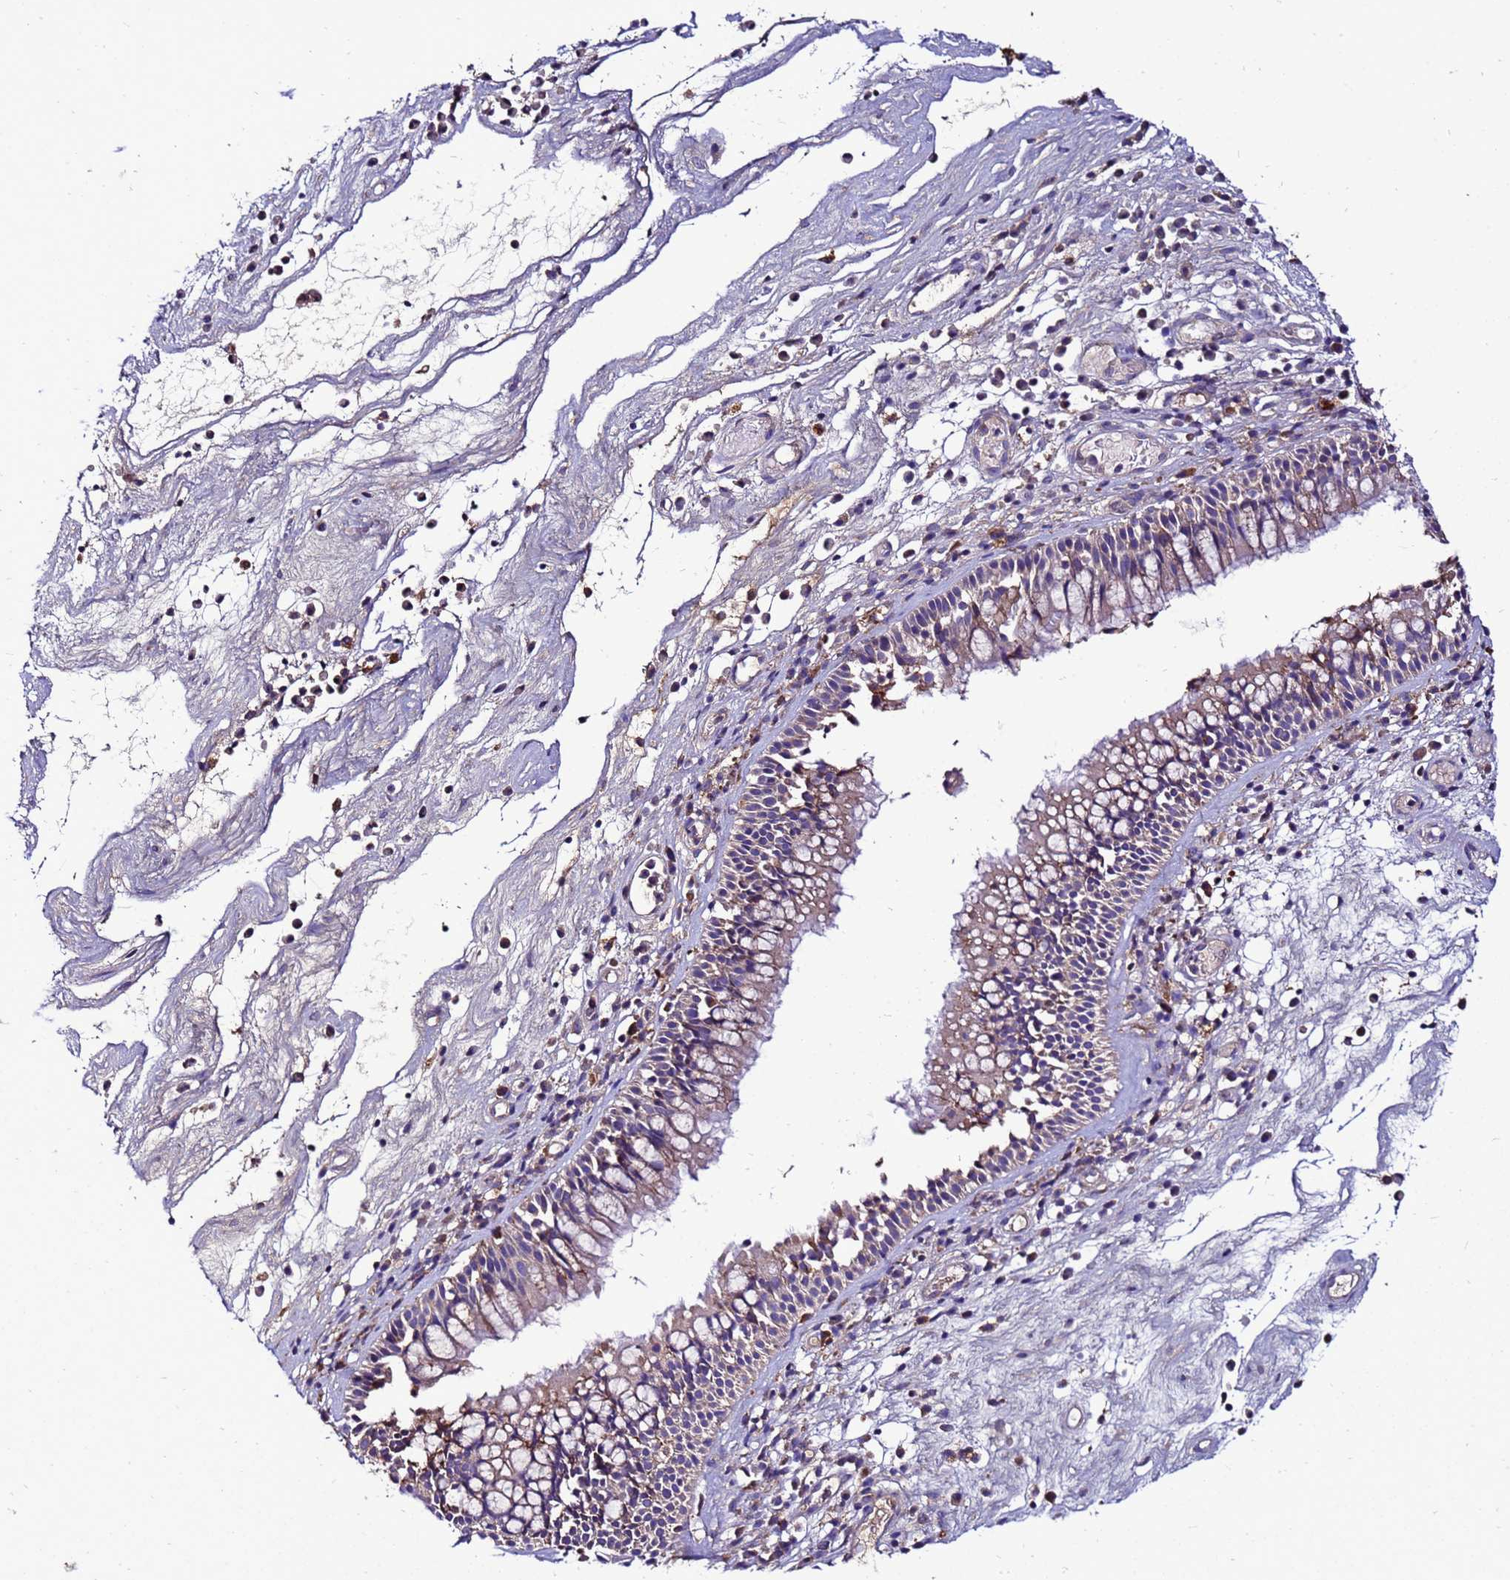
{"staining": {"intensity": "weak", "quantity": "25%-75%", "location": "cytoplasmic/membranous"}, "tissue": "nasopharynx", "cell_type": "Respiratory epithelial cells", "image_type": "normal", "snomed": [{"axis": "morphology", "description": "Normal tissue, NOS"}, {"axis": "morphology", "description": "Inflammation, NOS"}, {"axis": "morphology", "description": "Malignant melanoma, Metastatic site"}, {"axis": "topography", "description": "Nasopharynx"}], "caption": "Human nasopharynx stained for a protein (brown) demonstrates weak cytoplasmic/membranous positive positivity in about 25%-75% of respiratory epithelial cells.", "gene": "ANTKMT", "patient": {"sex": "male", "age": 70}}